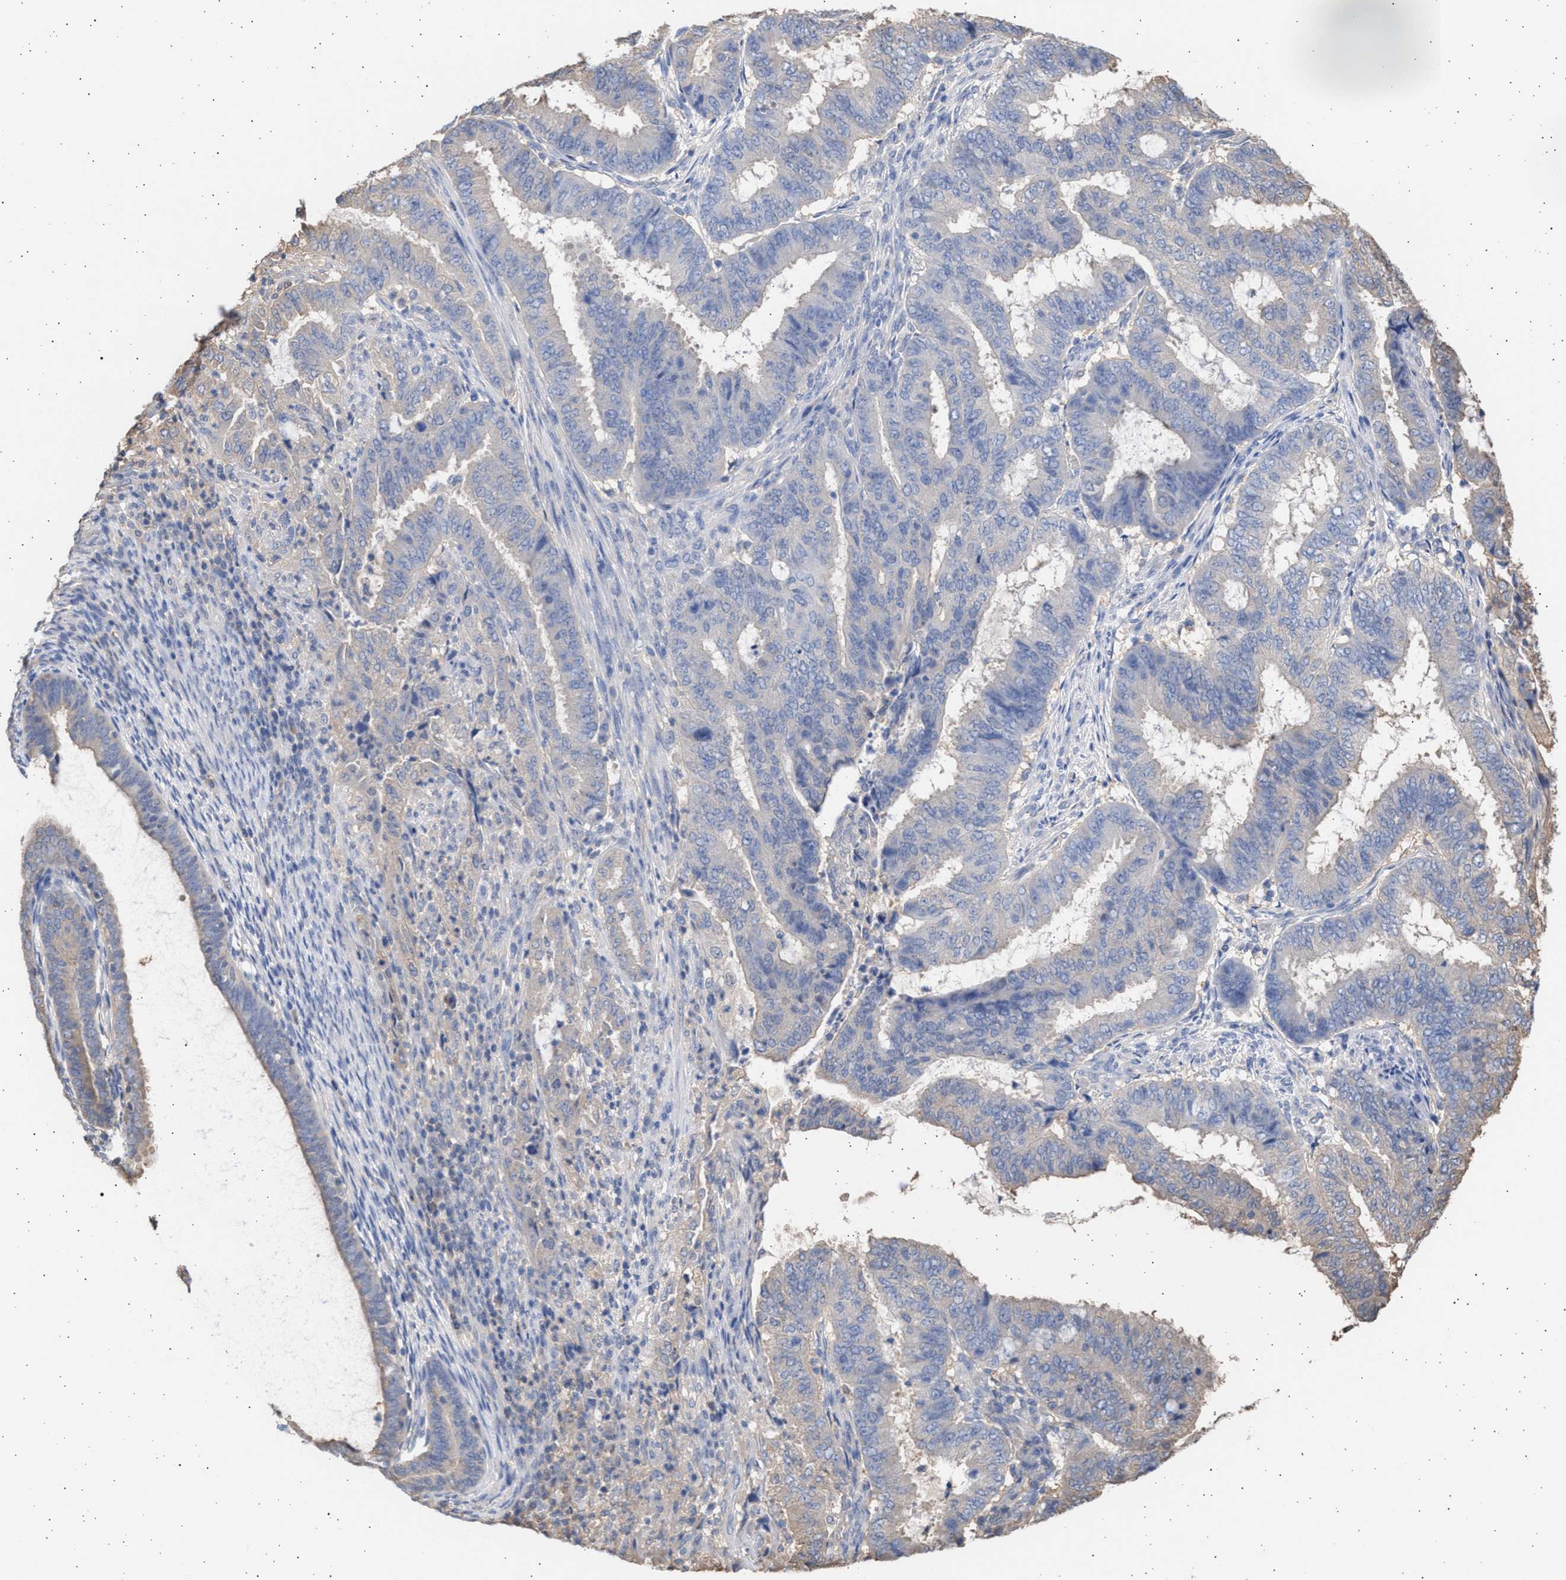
{"staining": {"intensity": "negative", "quantity": "none", "location": "none"}, "tissue": "endometrial cancer", "cell_type": "Tumor cells", "image_type": "cancer", "snomed": [{"axis": "morphology", "description": "Adenocarcinoma, NOS"}, {"axis": "topography", "description": "Endometrium"}], "caption": "Immunohistochemistry (IHC) histopathology image of neoplastic tissue: adenocarcinoma (endometrial) stained with DAB shows no significant protein expression in tumor cells.", "gene": "ALDOC", "patient": {"sex": "female", "age": 51}}